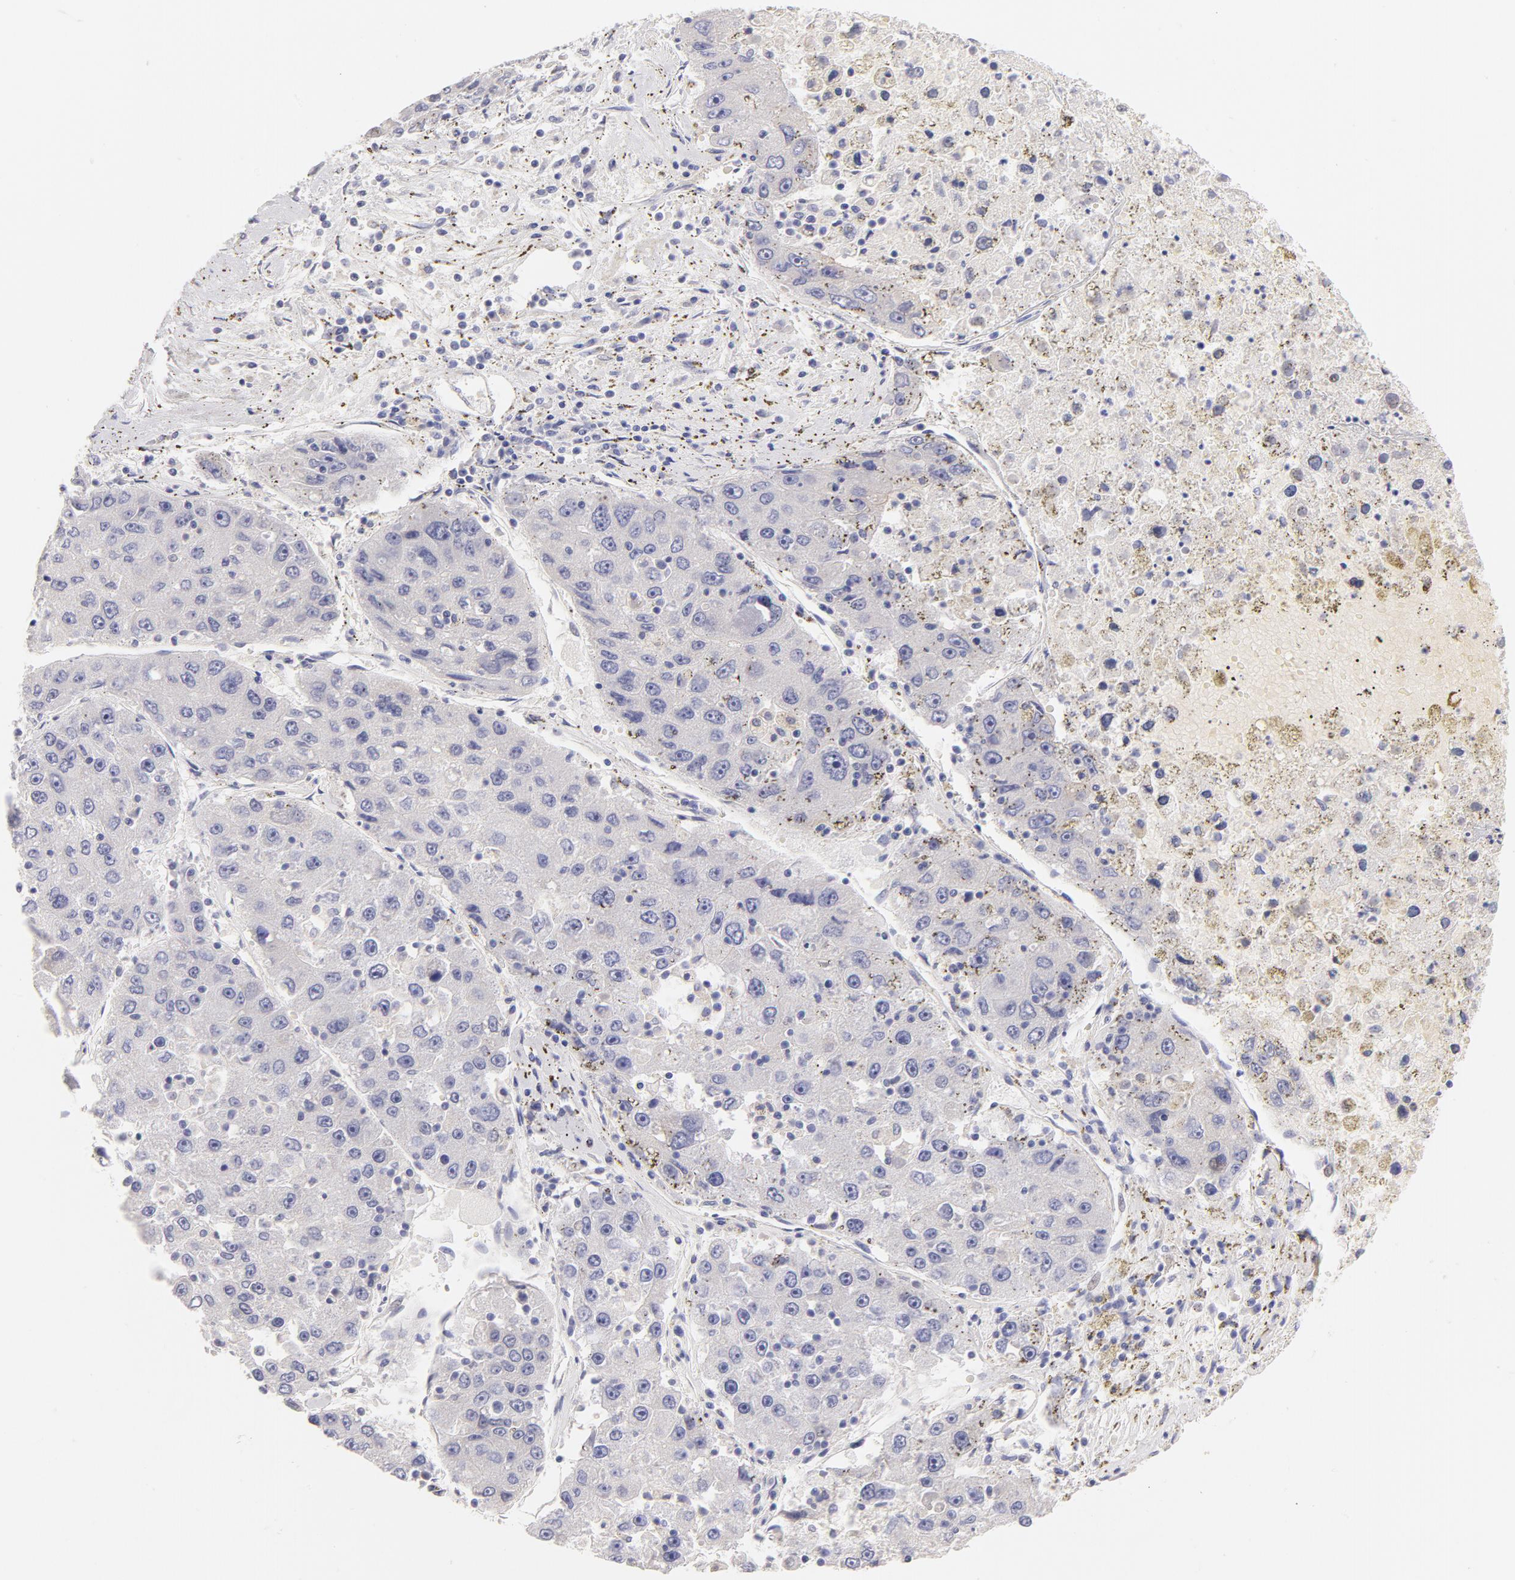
{"staining": {"intensity": "negative", "quantity": "none", "location": "none"}, "tissue": "liver cancer", "cell_type": "Tumor cells", "image_type": "cancer", "snomed": [{"axis": "morphology", "description": "Carcinoma, Hepatocellular, NOS"}, {"axis": "topography", "description": "Liver"}], "caption": "The immunohistochemistry image has no significant positivity in tumor cells of liver cancer (hepatocellular carcinoma) tissue. Nuclei are stained in blue.", "gene": "CD44", "patient": {"sex": "male", "age": 49}}